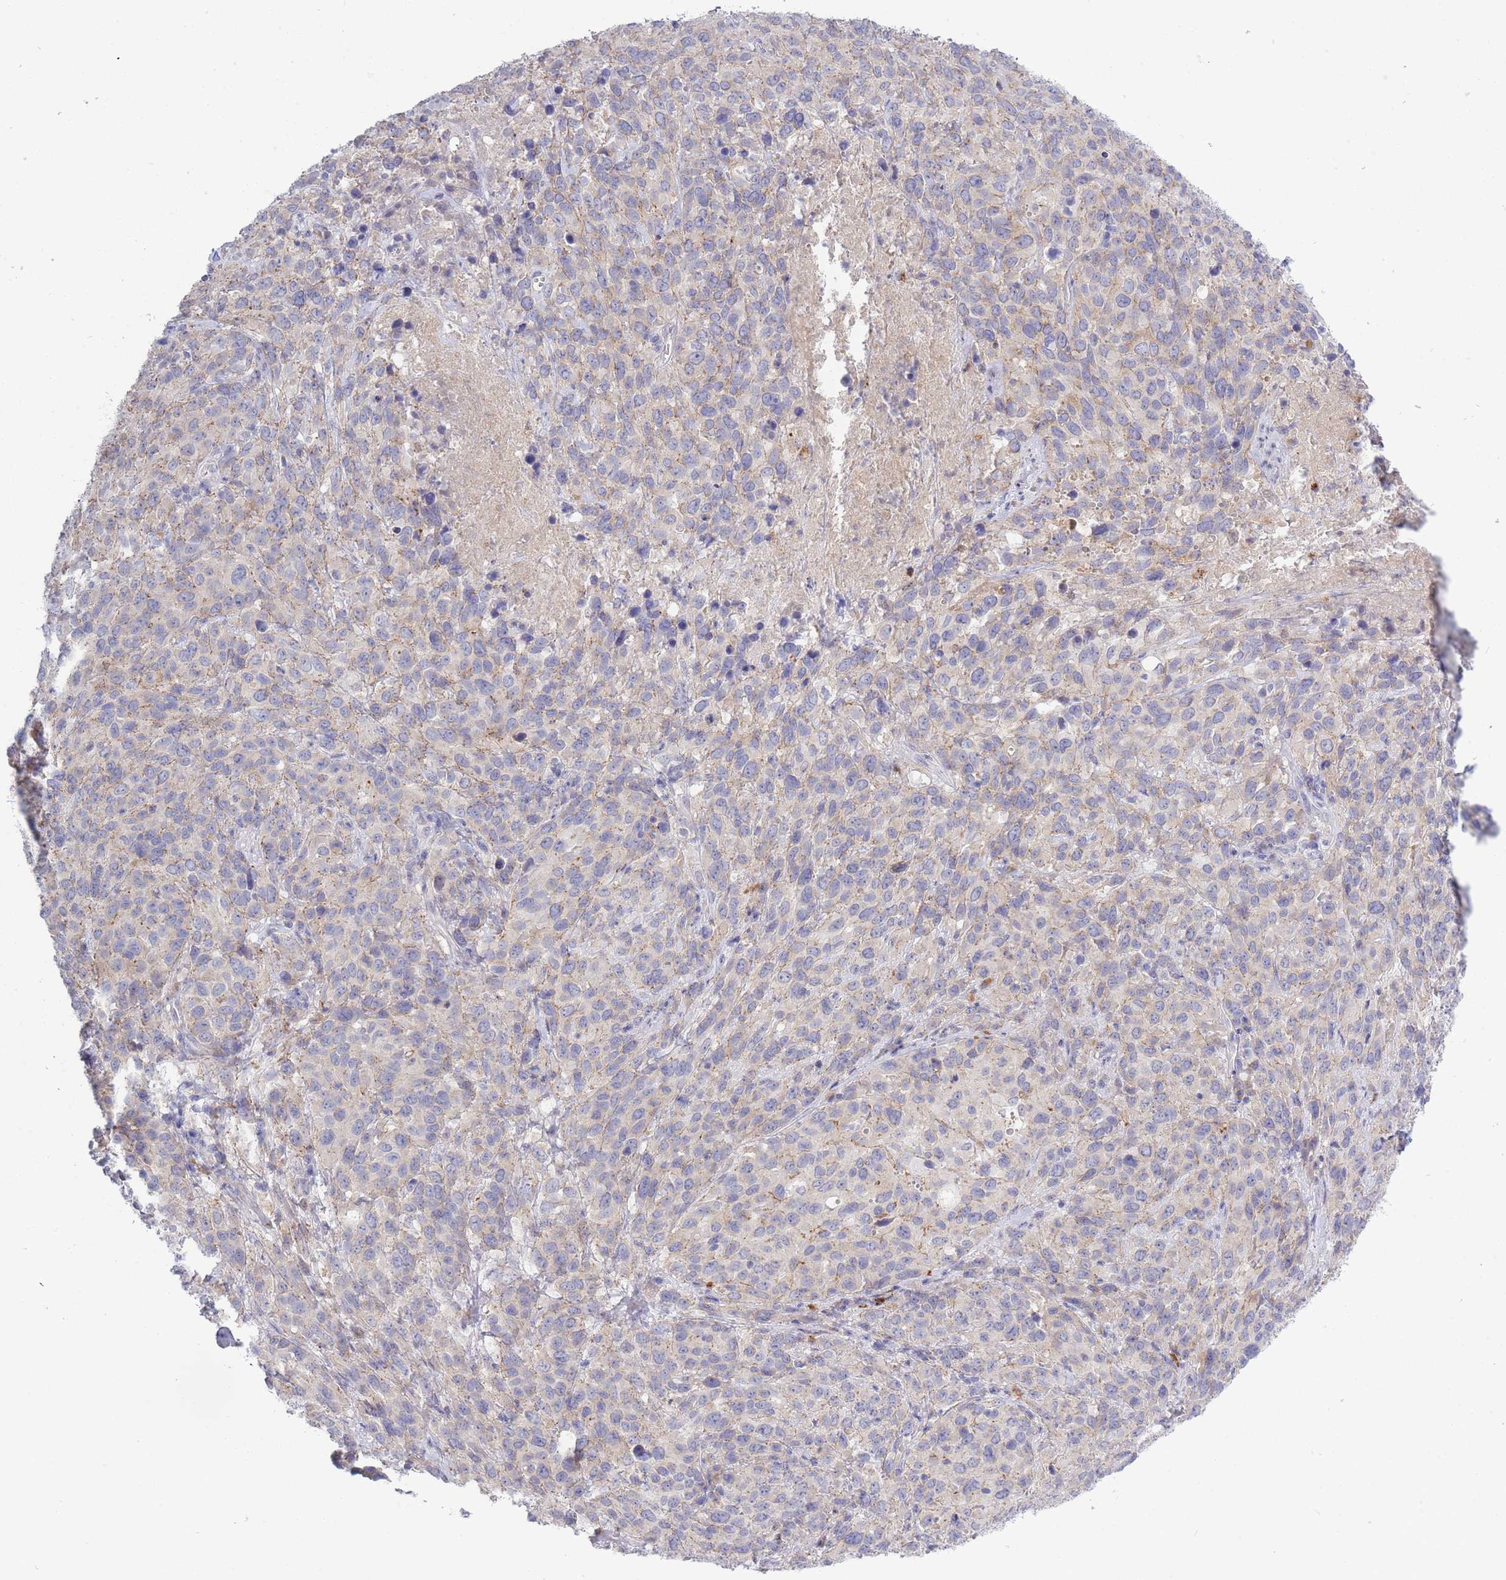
{"staining": {"intensity": "weak", "quantity": "<25%", "location": "cytoplasmic/membranous"}, "tissue": "cervical cancer", "cell_type": "Tumor cells", "image_type": "cancer", "snomed": [{"axis": "morphology", "description": "Squamous cell carcinoma, NOS"}, {"axis": "topography", "description": "Cervix"}], "caption": "Immunohistochemical staining of human cervical squamous cell carcinoma exhibits no significant positivity in tumor cells.", "gene": "TRIM61", "patient": {"sex": "female", "age": 51}}